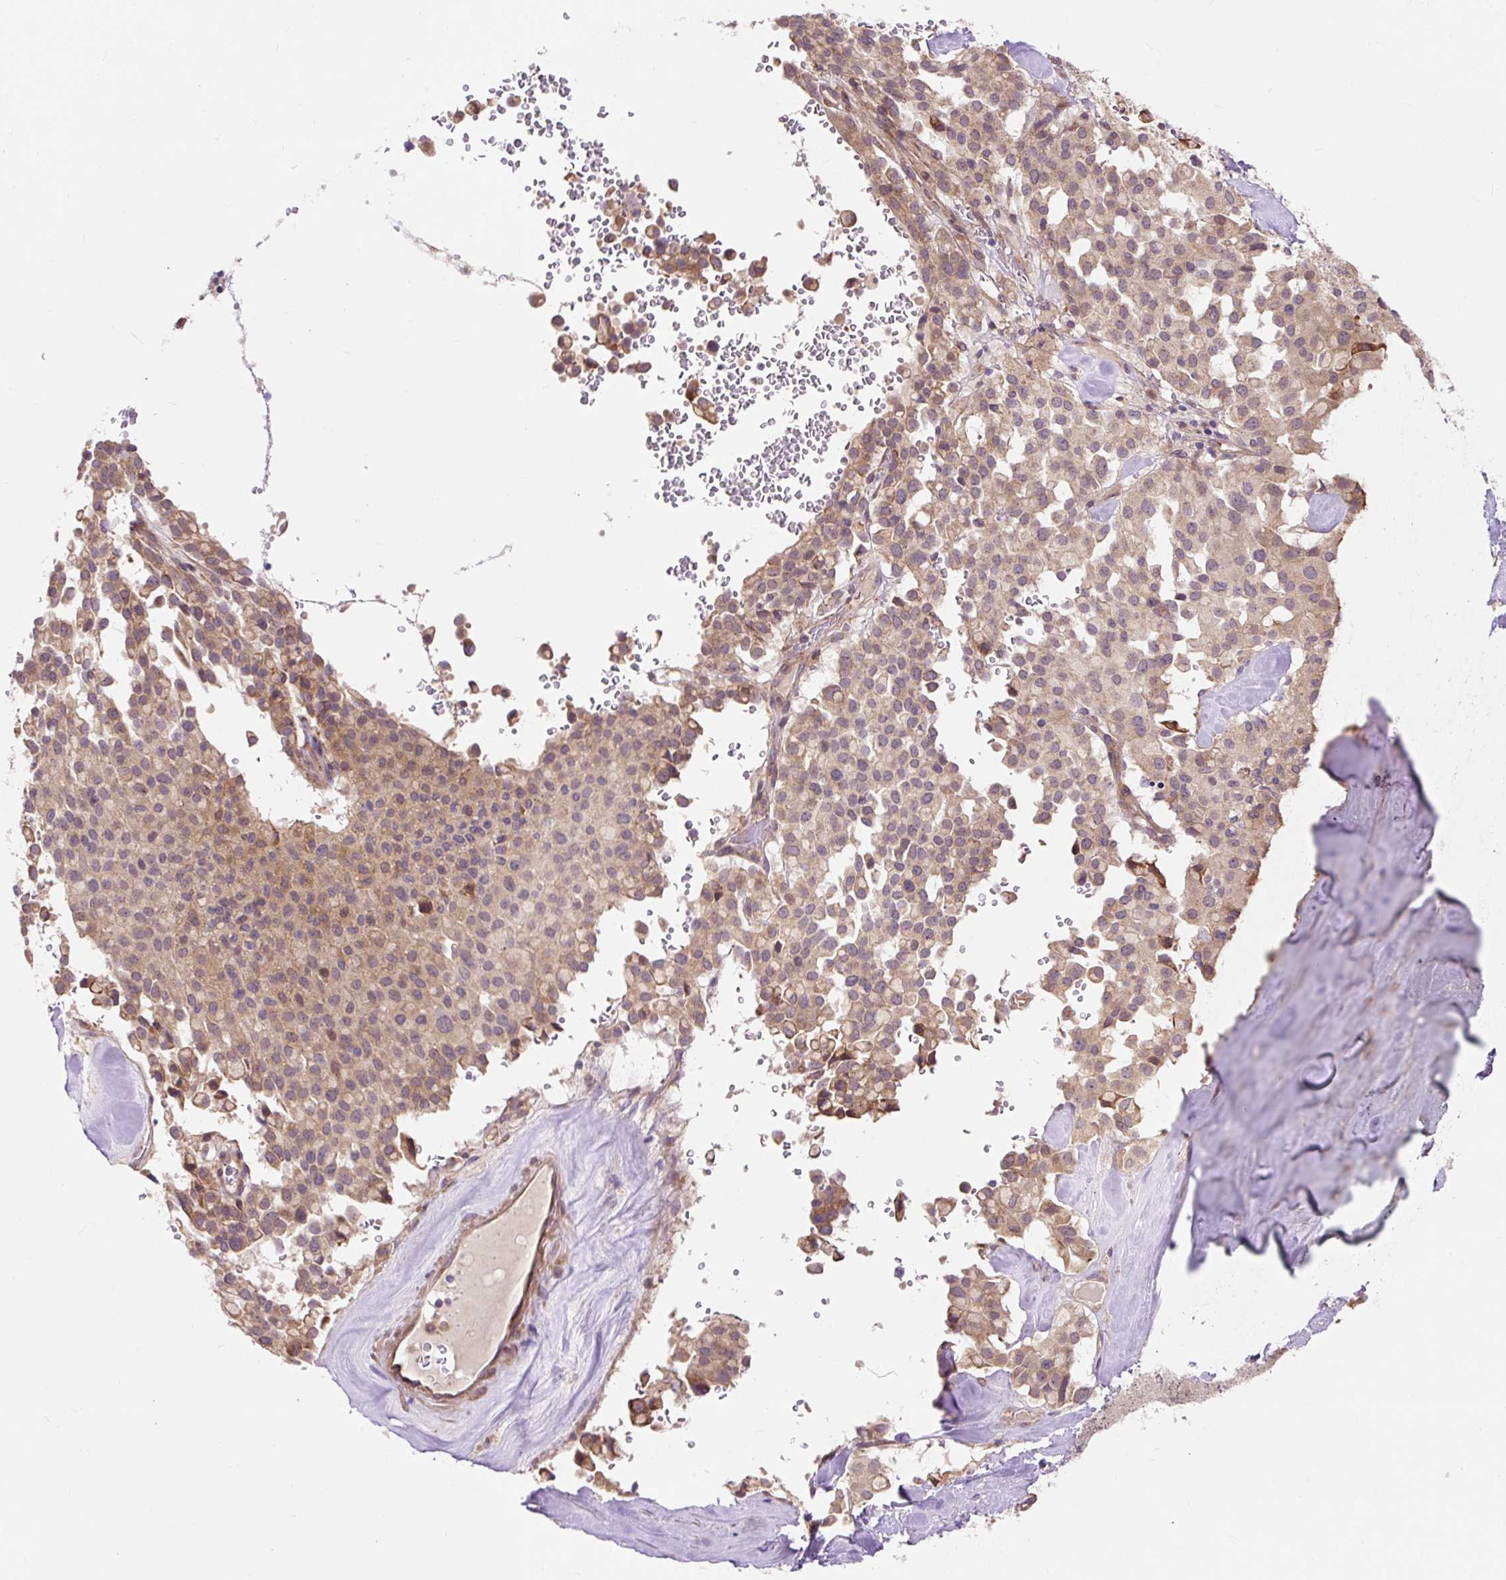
{"staining": {"intensity": "weak", "quantity": ">75%", "location": "cytoplasmic/membranous"}, "tissue": "pancreatic cancer", "cell_type": "Tumor cells", "image_type": "cancer", "snomed": [{"axis": "morphology", "description": "Adenocarcinoma, NOS"}, {"axis": "topography", "description": "Pancreas"}], "caption": "Weak cytoplasmic/membranous protein positivity is identified in approximately >75% of tumor cells in adenocarcinoma (pancreatic).", "gene": "TRIAP1", "patient": {"sex": "male", "age": 65}}